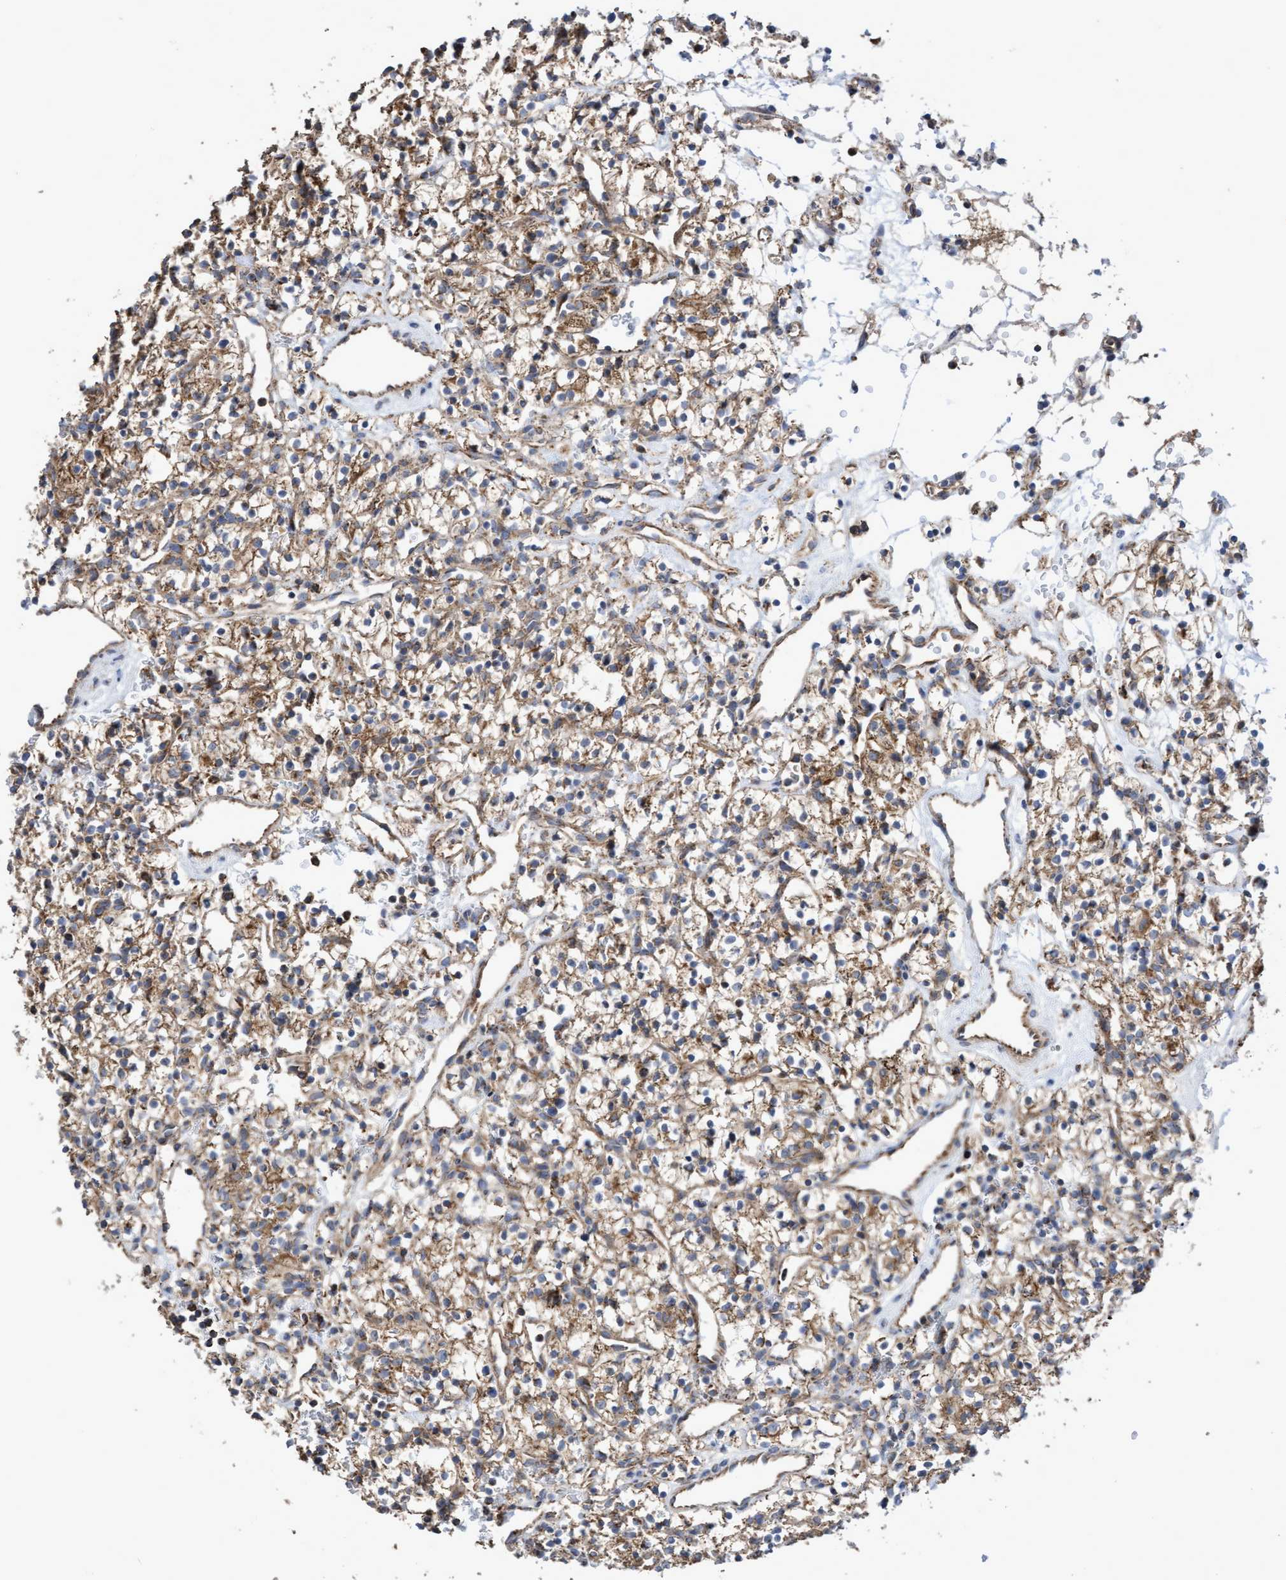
{"staining": {"intensity": "moderate", "quantity": ">75%", "location": "cytoplasmic/membranous"}, "tissue": "renal cancer", "cell_type": "Tumor cells", "image_type": "cancer", "snomed": [{"axis": "morphology", "description": "Adenocarcinoma, NOS"}, {"axis": "topography", "description": "Kidney"}], "caption": "Immunohistochemical staining of human adenocarcinoma (renal) reveals medium levels of moderate cytoplasmic/membranous positivity in approximately >75% of tumor cells. The staining was performed using DAB (3,3'-diaminobenzidine), with brown indicating positive protein expression. Nuclei are stained blue with hematoxylin.", "gene": "COBL", "patient": {"sex": "female", "age": 57}}